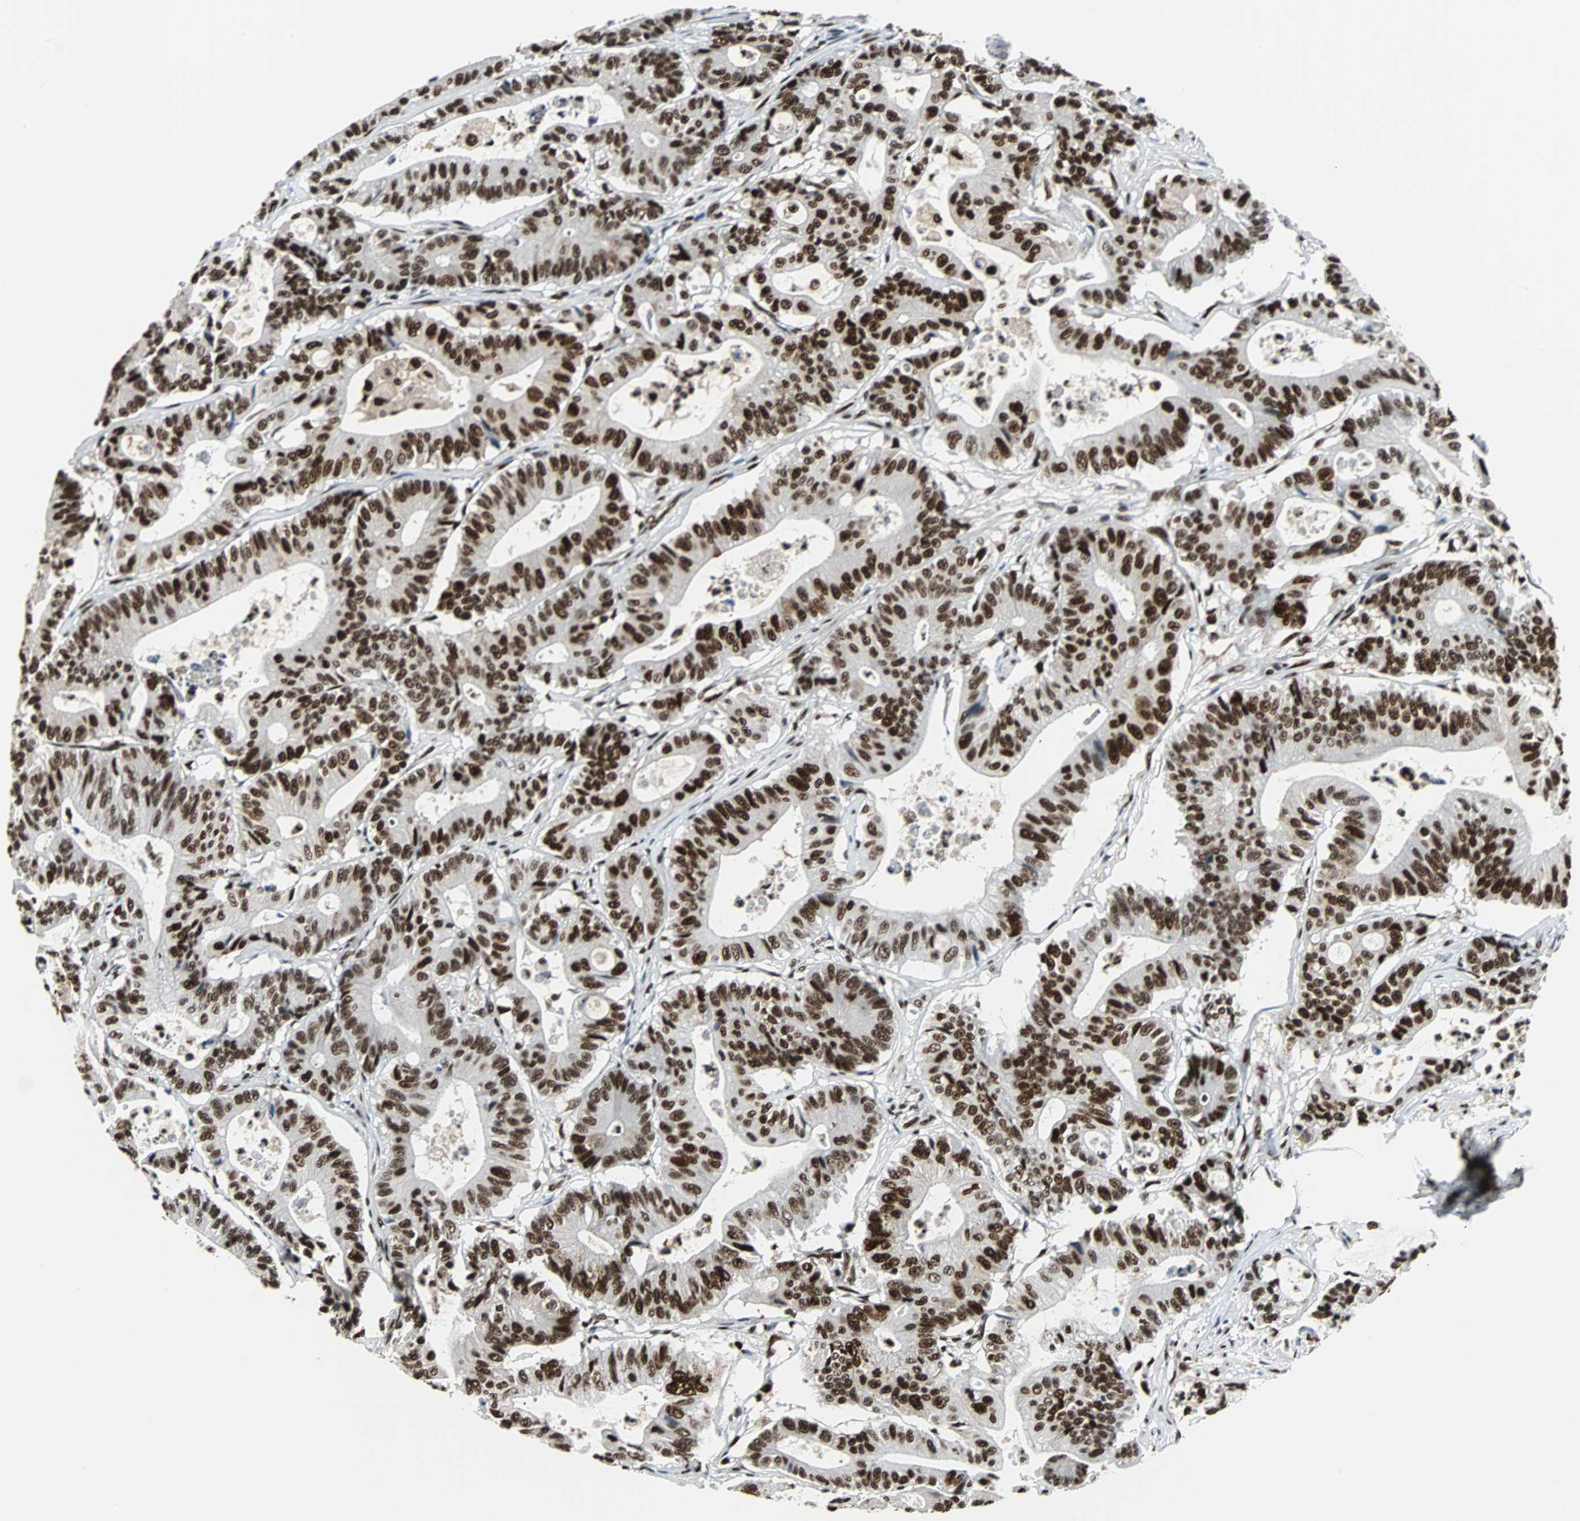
{"staining": {"intensity": "strong", "quantity": ">75%", "location": "nuclear"}, "tissue": "colorectal cancer", "cell_type": "Tumor cells", "image_type": "cancer", "snomed": [{"axis": "morphology", "description": "Adenocarcinoma, NOS"}, {"axis": "topography", "description": "Colon"}], "caption": "Colorectal cancer (adenocarcinoma) stained with DAB IHC demonstrates high levels of strong nuclear positivity in about >75% of tumor cells. Nuclei are stained in blue.", "gene": "XRCC4", "patient": {"sex": "female", "age": 84}}